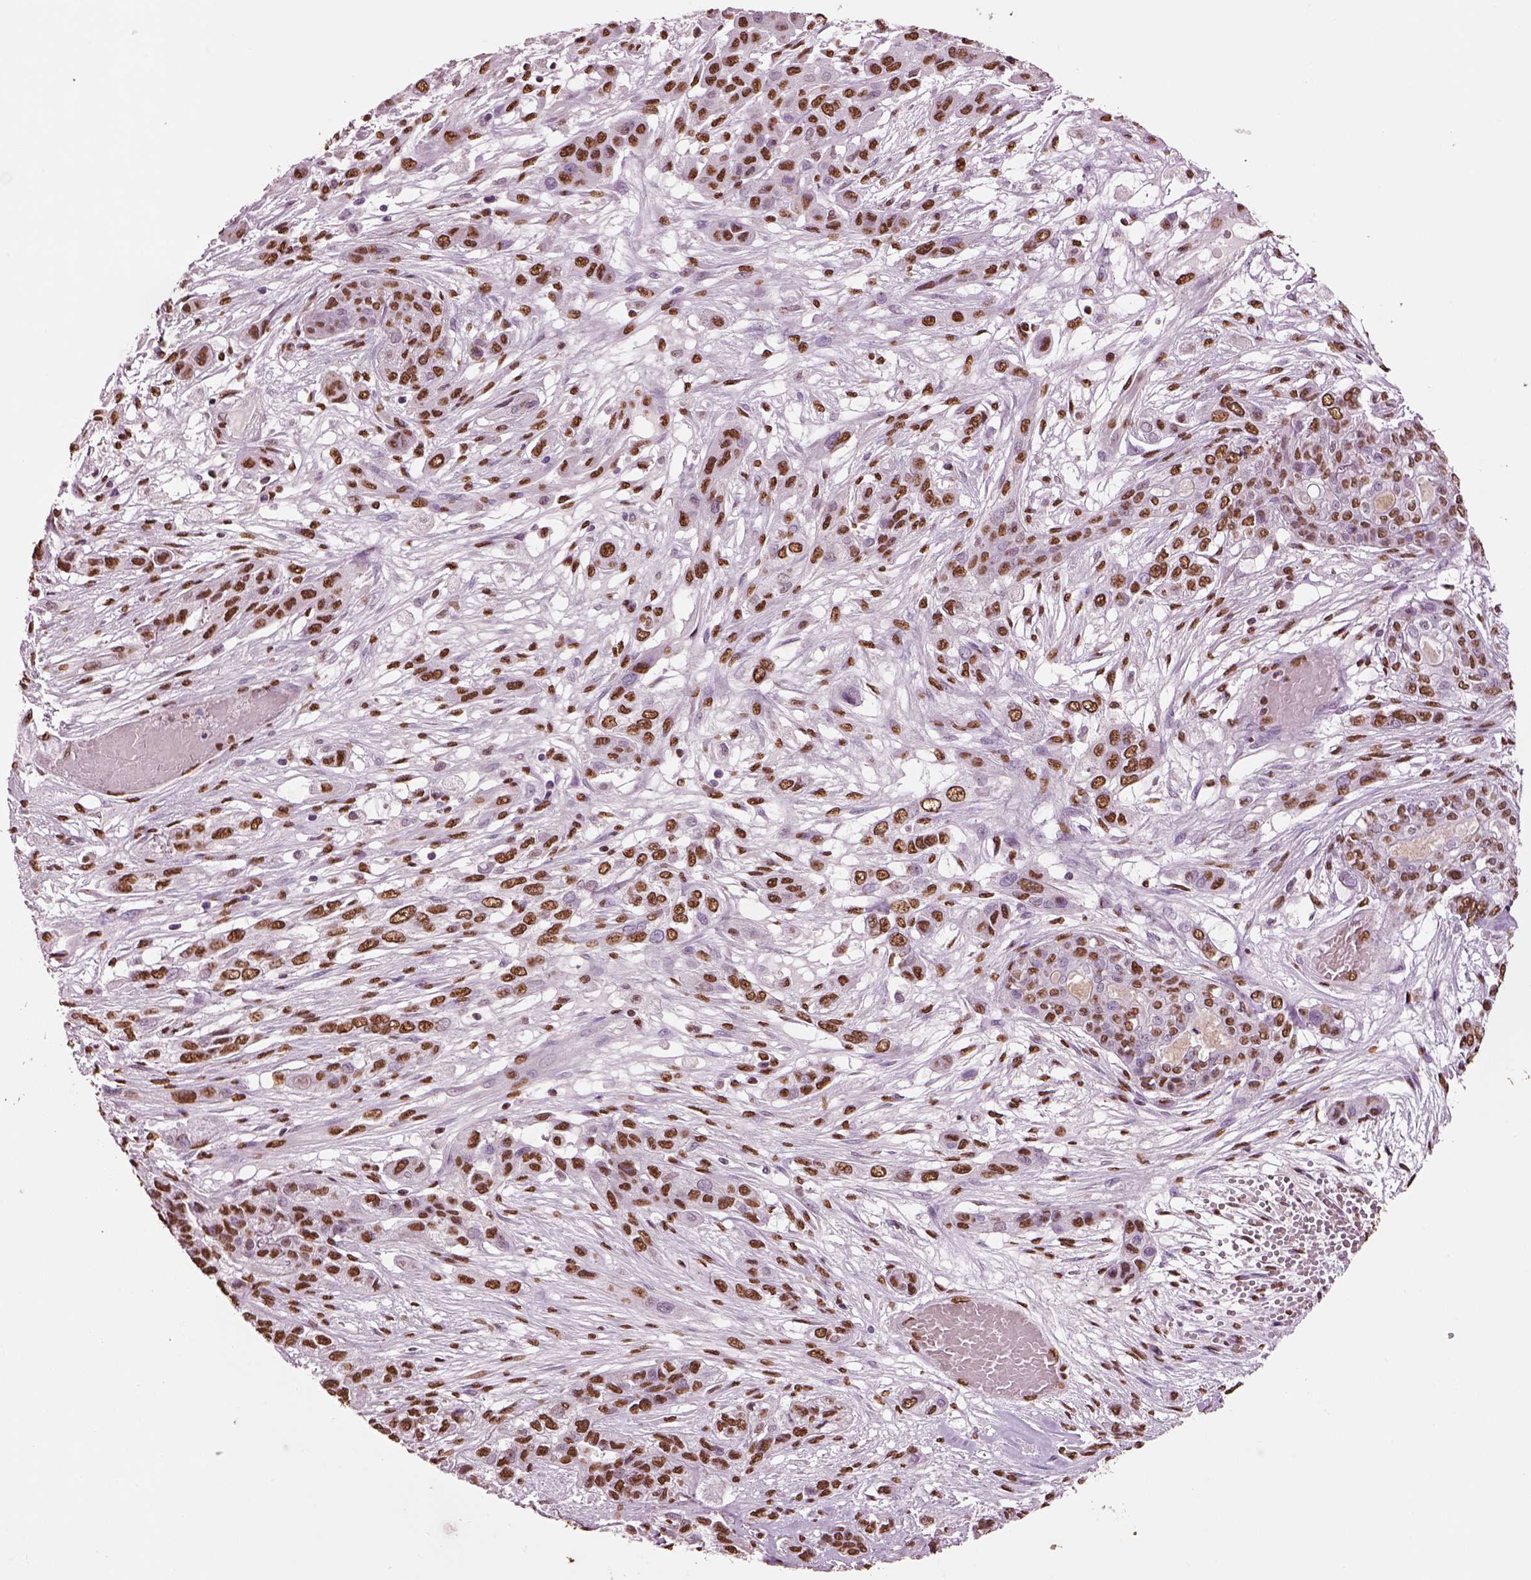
{"staining": {"intensity": "strong", "quantity": ">75%", "location": "nuclear"}, "tissue": "lung cancer", "cell_type": "Tumor cells", "image_type": "cancer", "snomed": [{"axis": "morphology", "description": "Squamous cell carcinoma, NOS"}, {"axis": "topography", "description": "Lung"}], "caption": "Lung cancer stained for a protein exhibits strong nuclear positivity in tumor cells.", "gene": "DDX3X", "patient": {"sex": "female", "age": 70}}